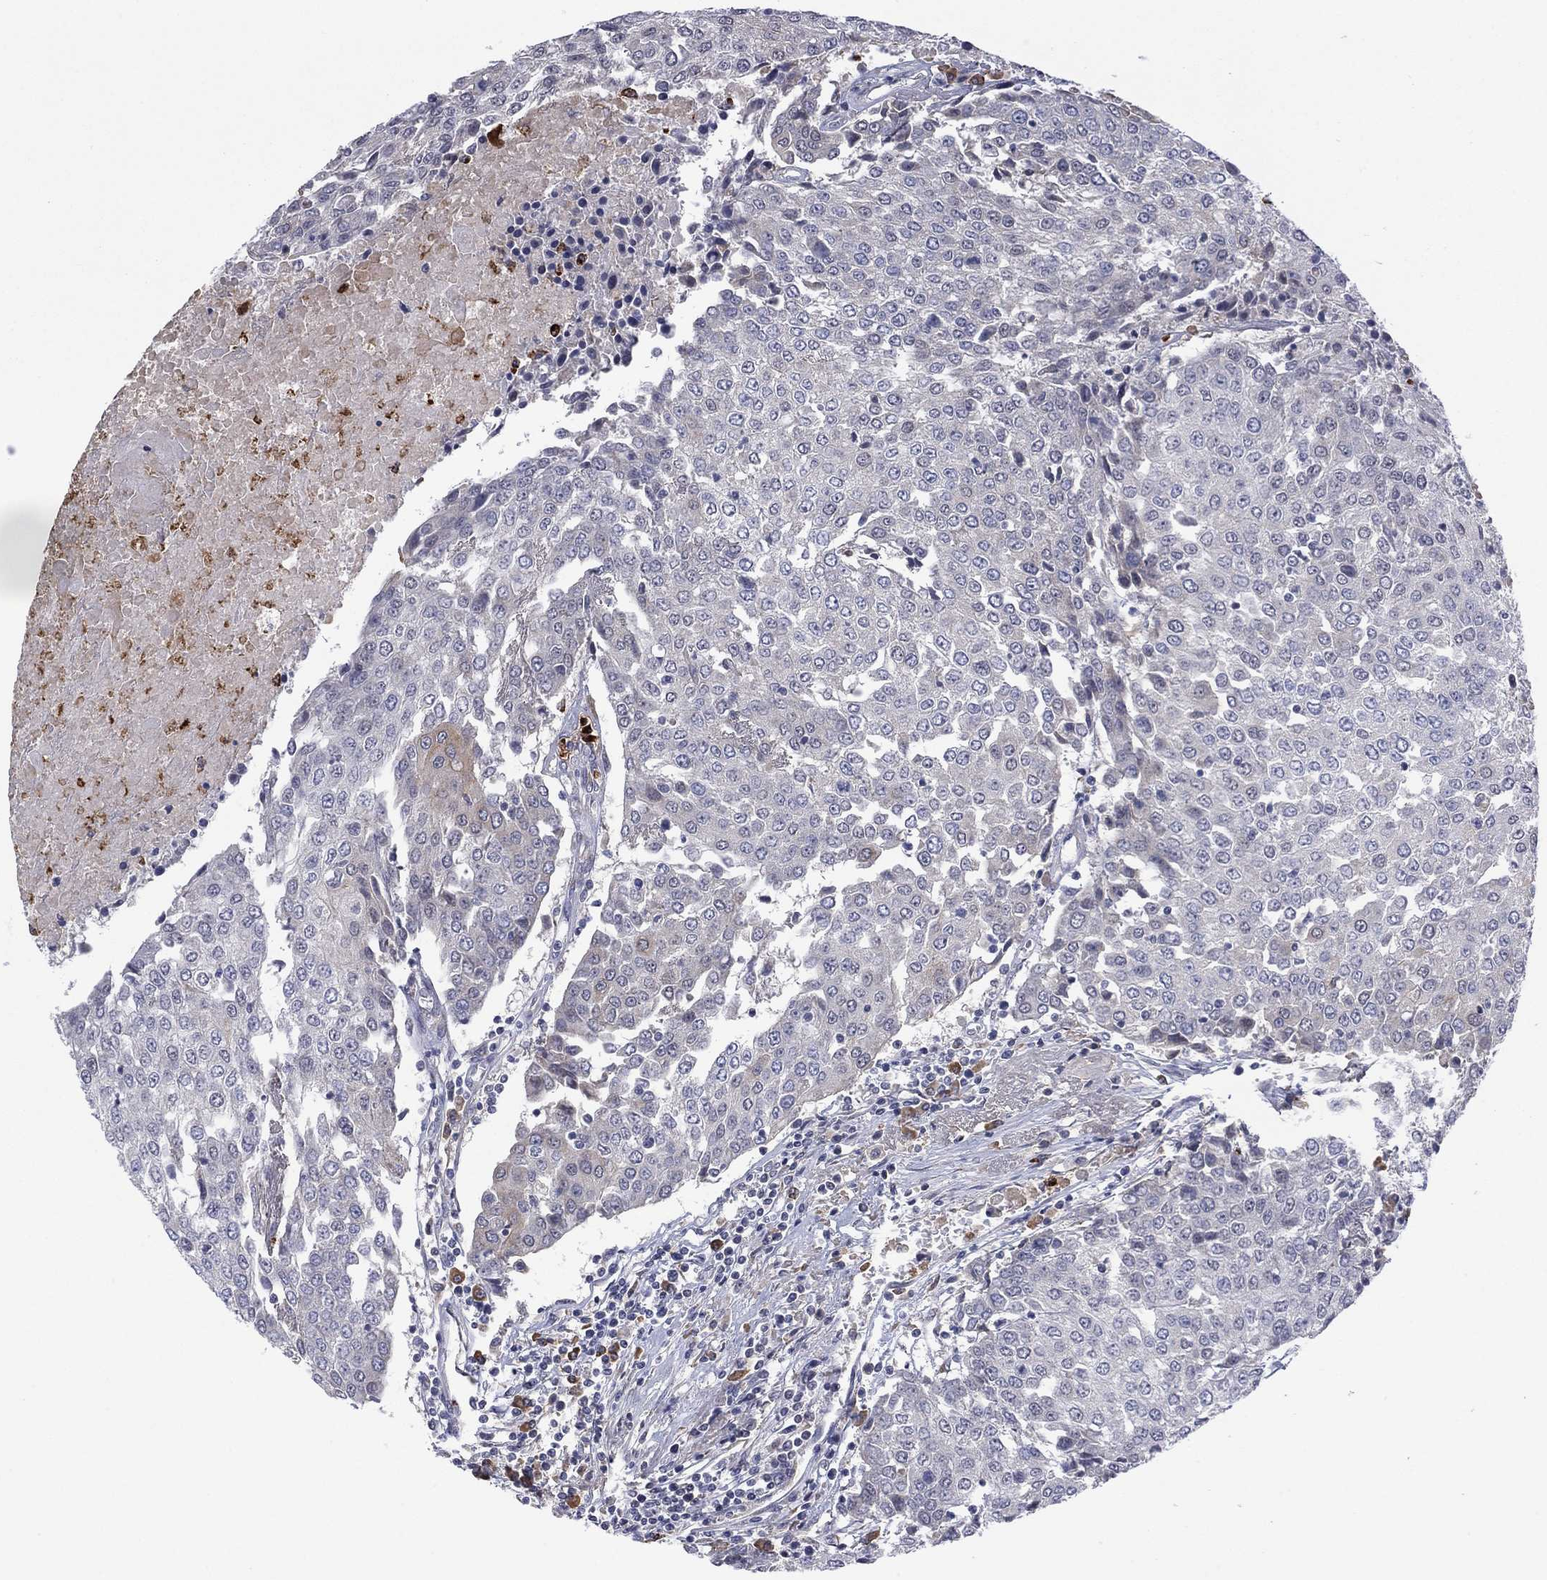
{"staining": {"intensity": "negative", "quantity": "none", "location": "none"}, "tissue": "urothelial cancer", "cell_type": "Tumor cells", "image_type": "cancer", "snomed": [{"axis": "morphology", "description": "Urothelial carcinoma, High grade"}, {"axis": "topography", "description": "Urinary bladder"}], "caption": "The image exhibits no staining of tumor cells in high-grade urothelial carcinoma.", "gene": "MTRFR", "patient": {"sex": "female", "age": 85}}